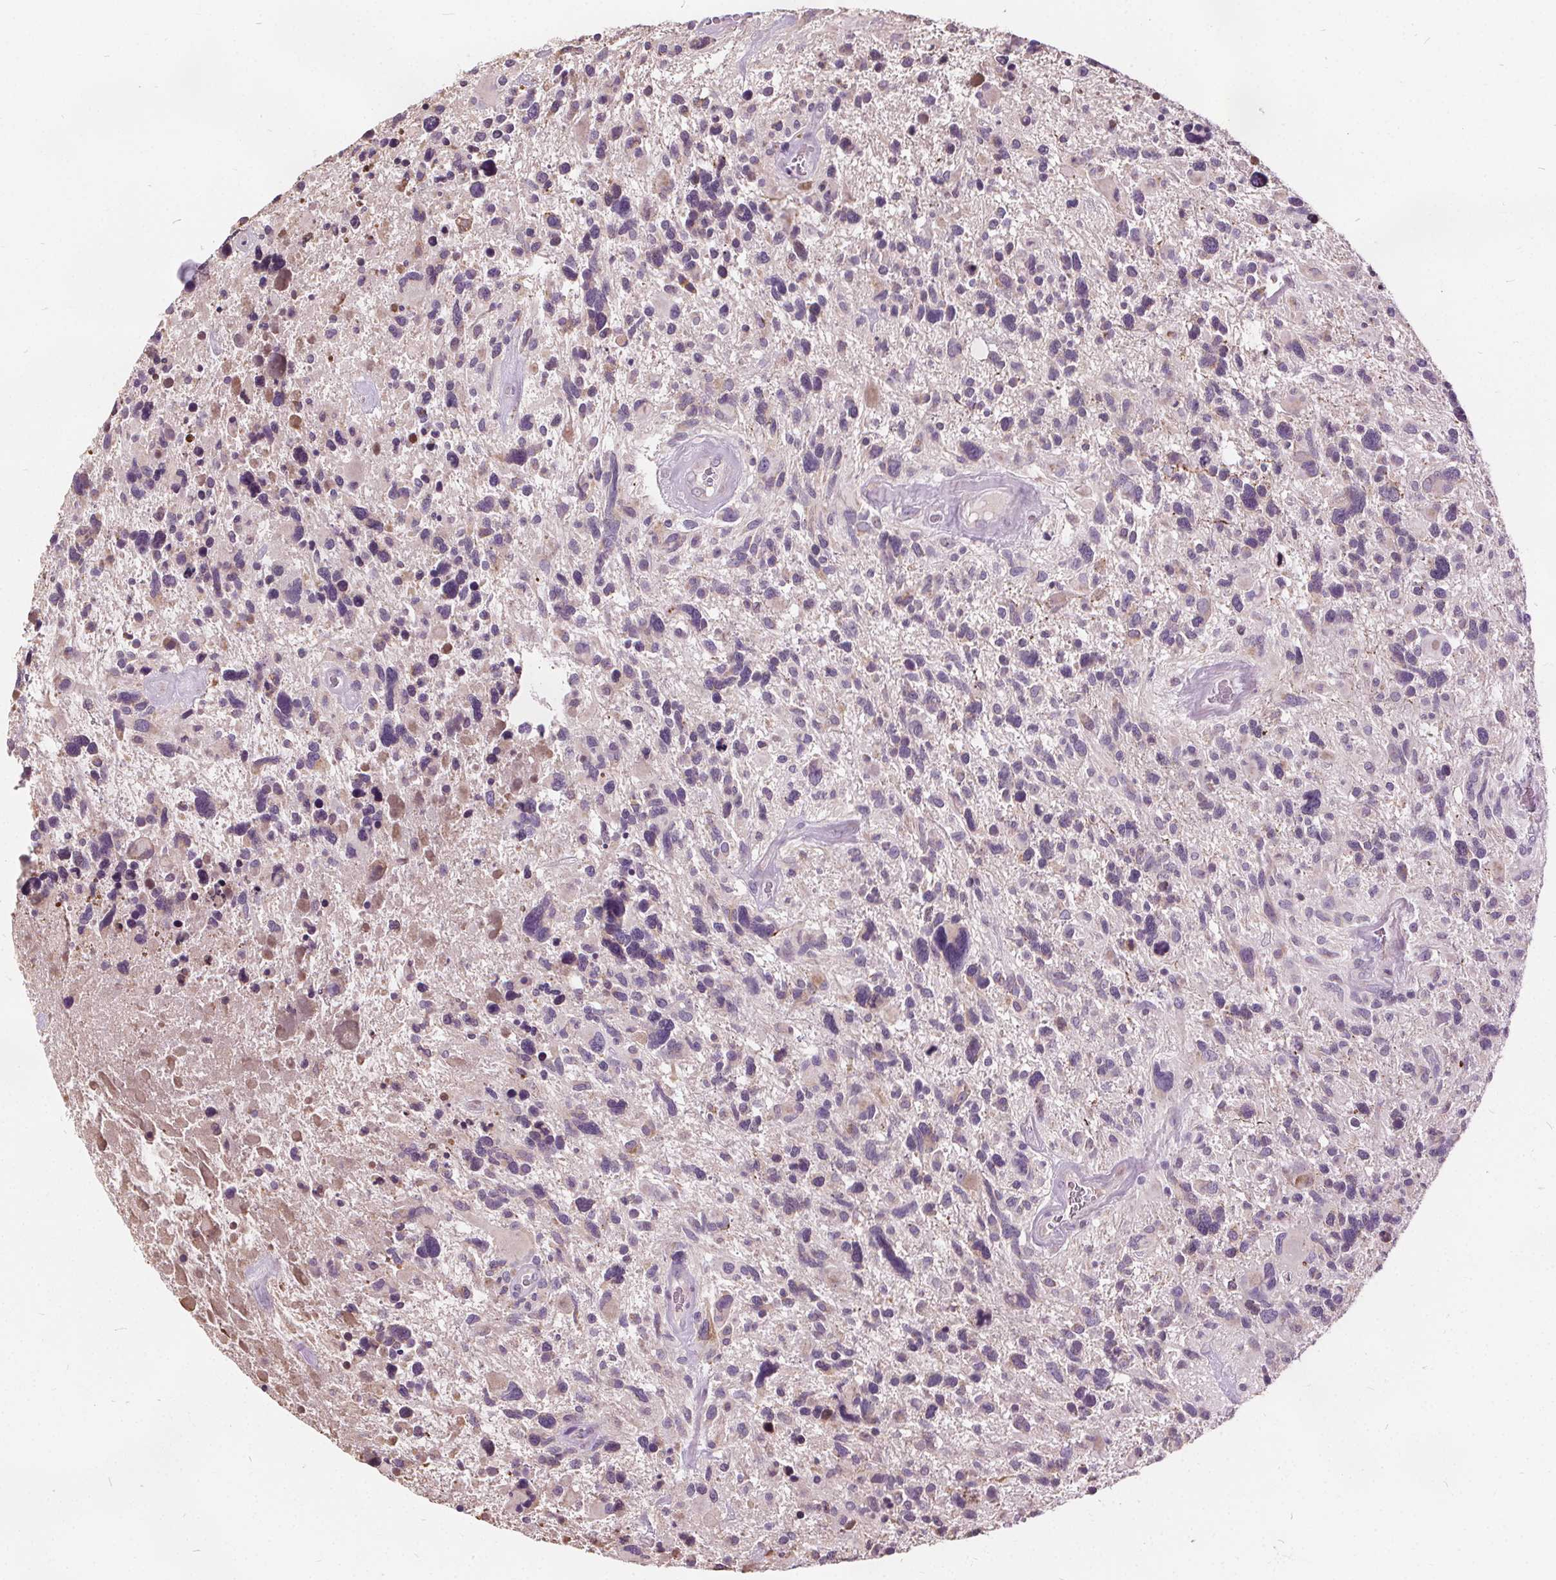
{"staining": {"intensity": "negative", "quantity": "none", "location": "none"}, "tissue": "glioma", "cell_type": "Tumor cells", "image_type": "cancer", "snomed": [{"axis": "morphology", "description": "Glioma, malignant, High grade"}, {"axis": "topography", "description": "Brain"}], "caption": "A micrograph of human glioma is negative for staining in tumor cells.", "gene": "ACOX2", "patient": {"sex": "male", "age": 49}}